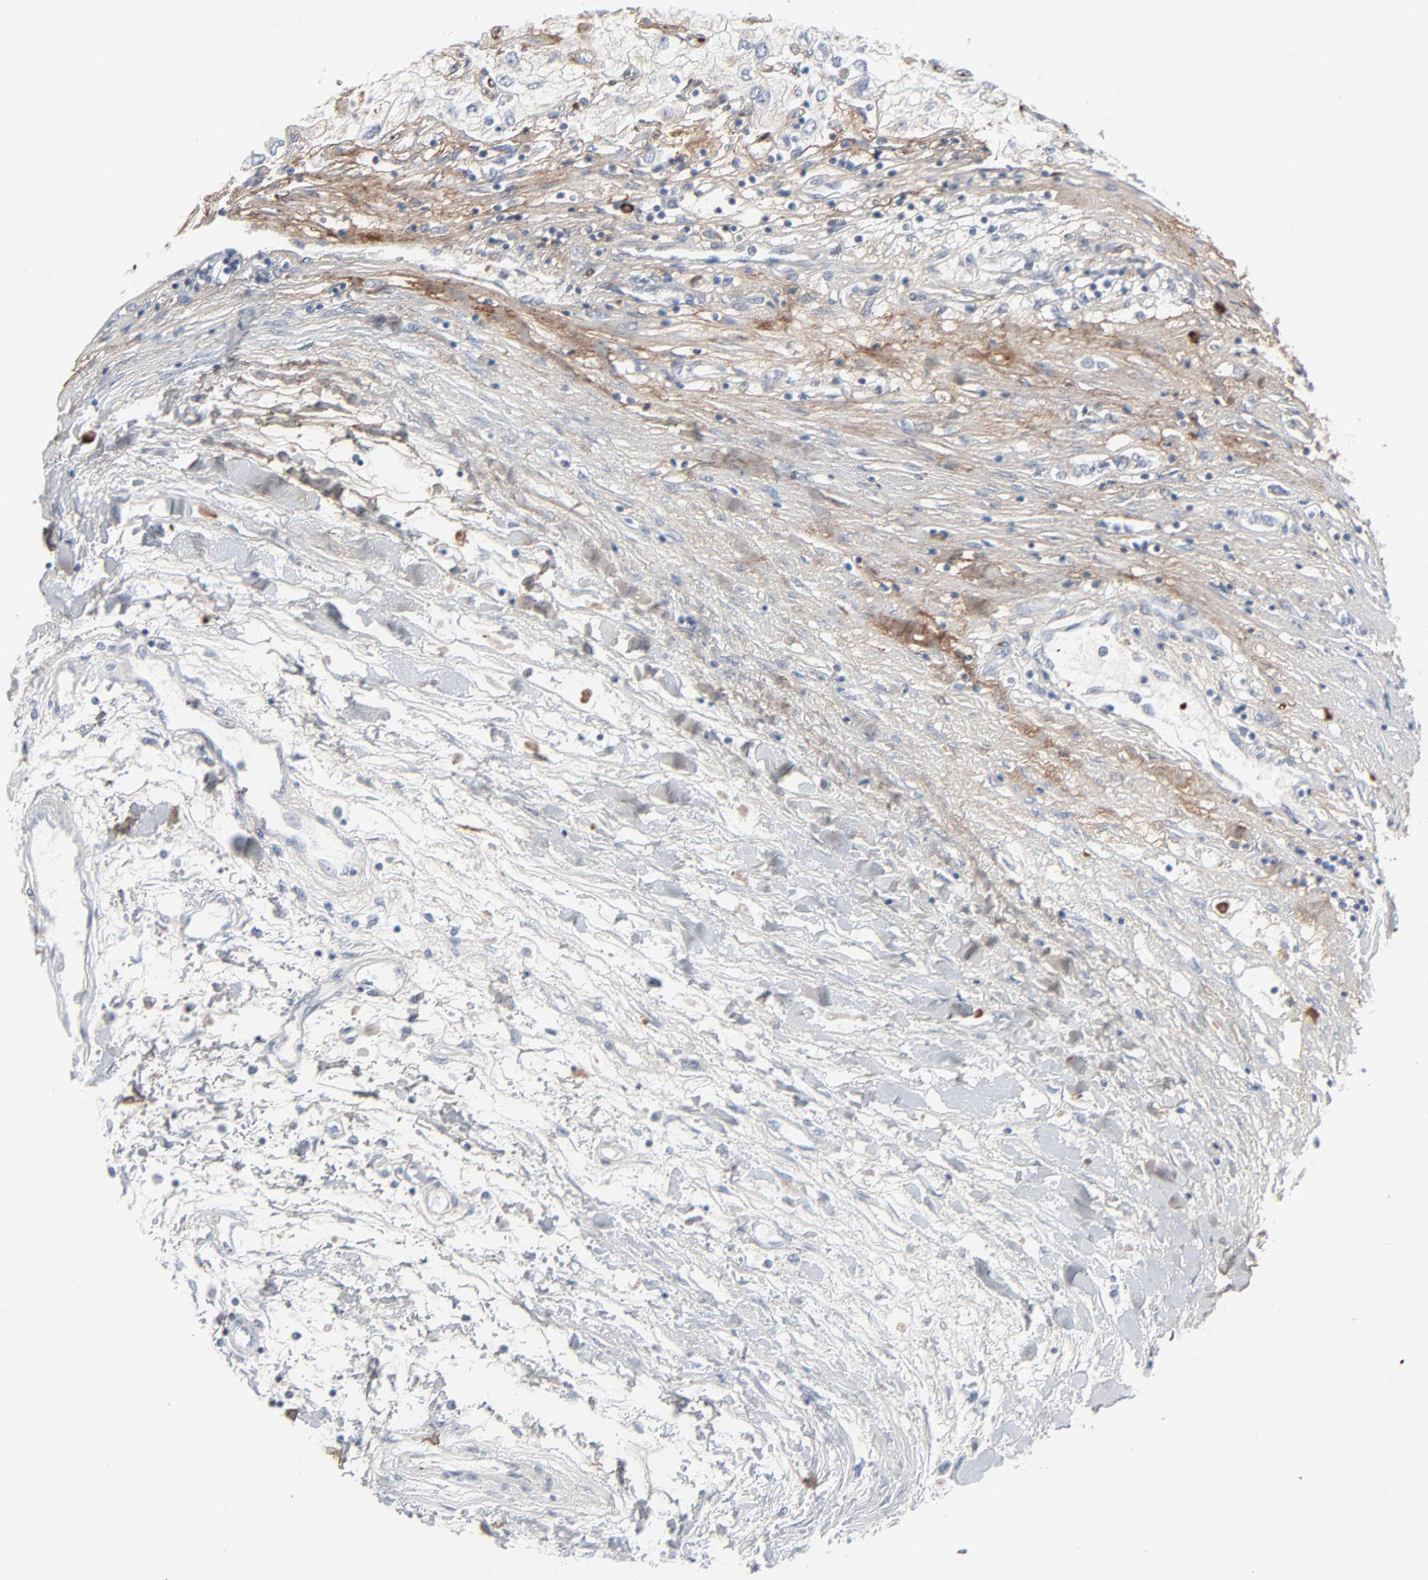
{"staining": {"intensity": "weak", "quantity": "25%-75%", "location": "cytoplasmic/membranous"}, "tissue": "renal cancer", "cell_type": "Tumor cells", "image_type": "cancer", "snomed": [{"axis": "morphology", "description": "Adenocarcinoma, NOS"}, {"axis": "topography", "description": "Kidney"}], "caption": "Tumor cells exhibit low levels of weak cytoplasmic/membranous staining in about 25%-75% of cells in human adenocarcinoma (renal).", "gene": "BGN", "patient": {"sex": "male", "age": 57}}